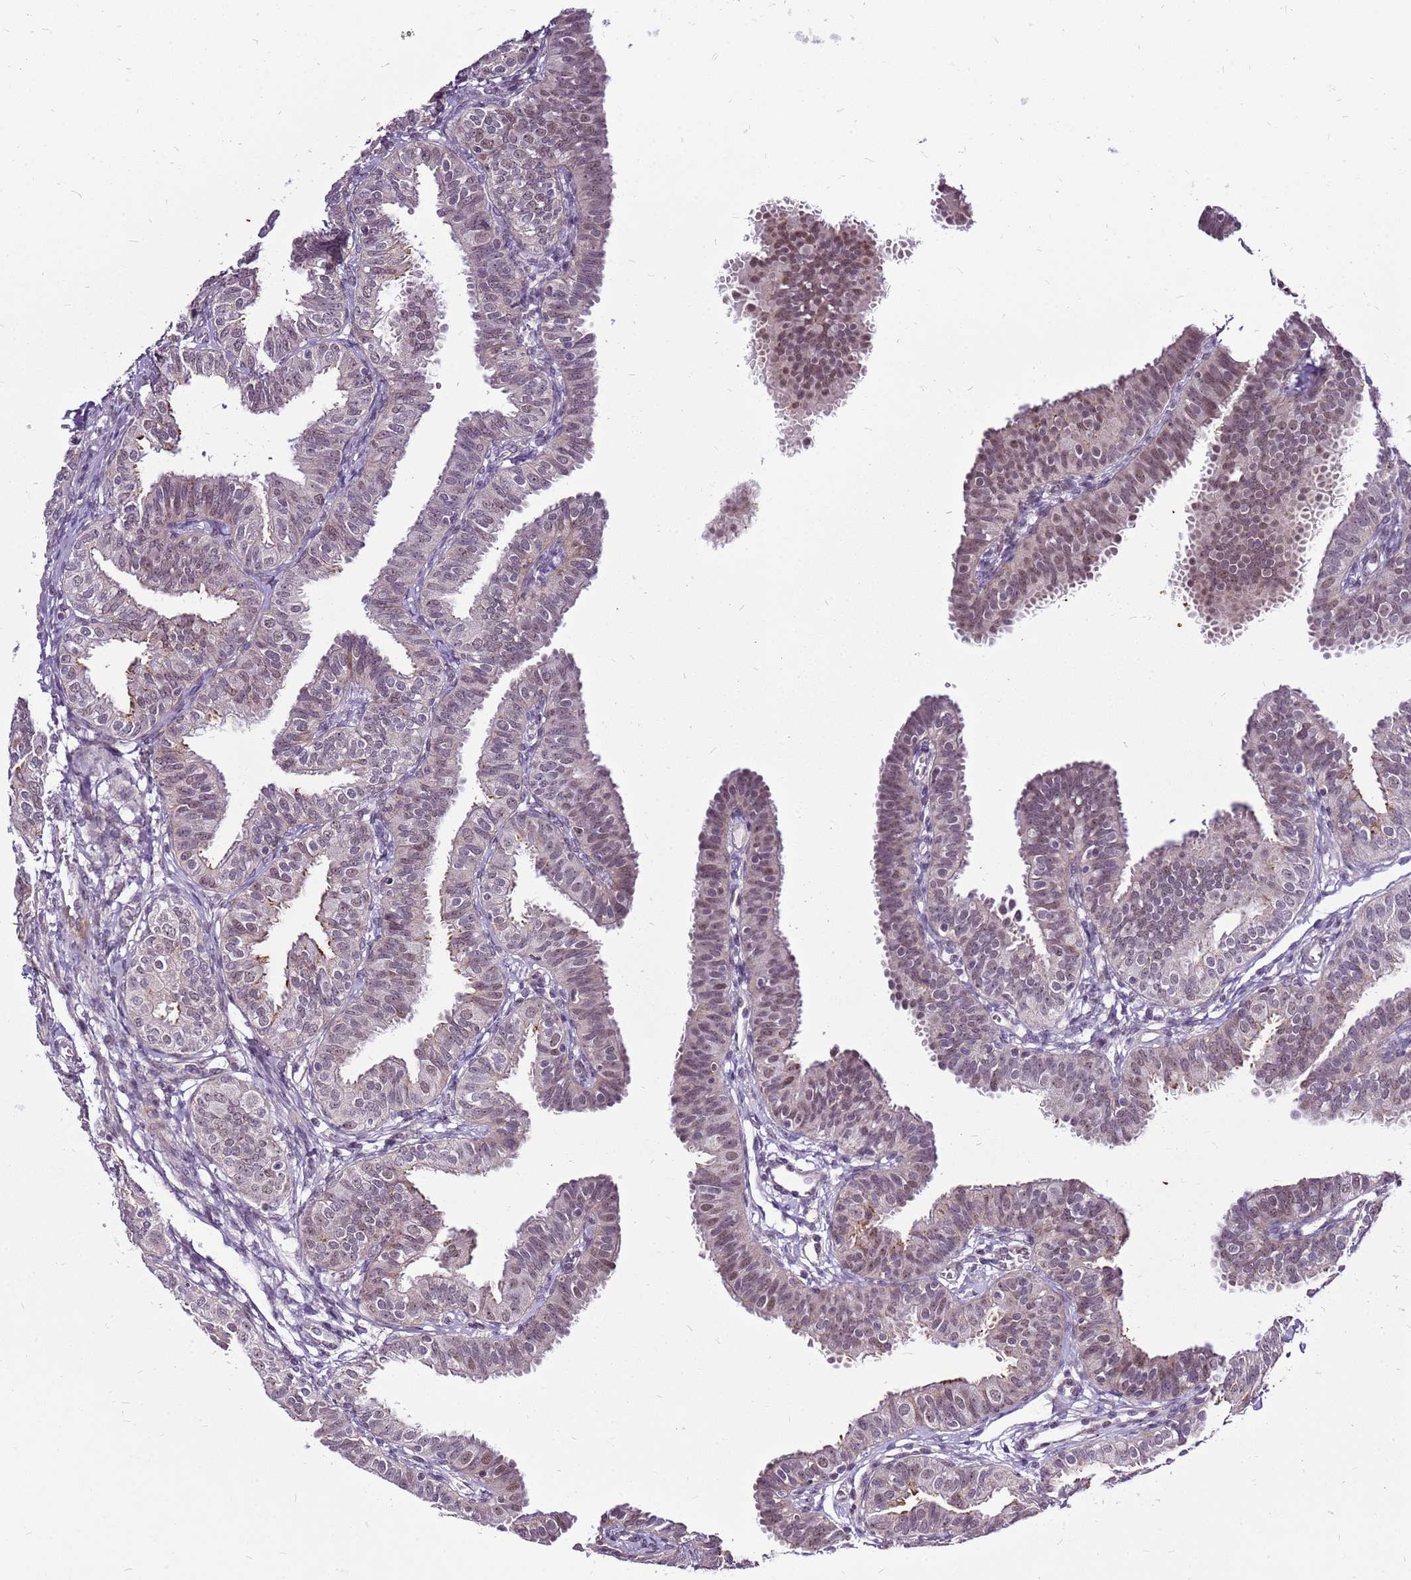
{"staining": {"intensity": "weak", "quantity": "<25%", "location": "cytoplasmic/membranous,nuclear"}, "tissue": "fallopian tube", "cell_type": "Glandular cells", "image_type": "normal", "snomed": [{"axis": "morphology", "description": "Normal tissue, NOS"}, {"axis": "topography", "description": "Fallopian tube"}], "caption": "This is an IHC micrograph of unremarkable fallopian tube. There is no expression in glandular cells.", "gene": "CCDC166", "patient": {"sex": "female", "age": 35}}